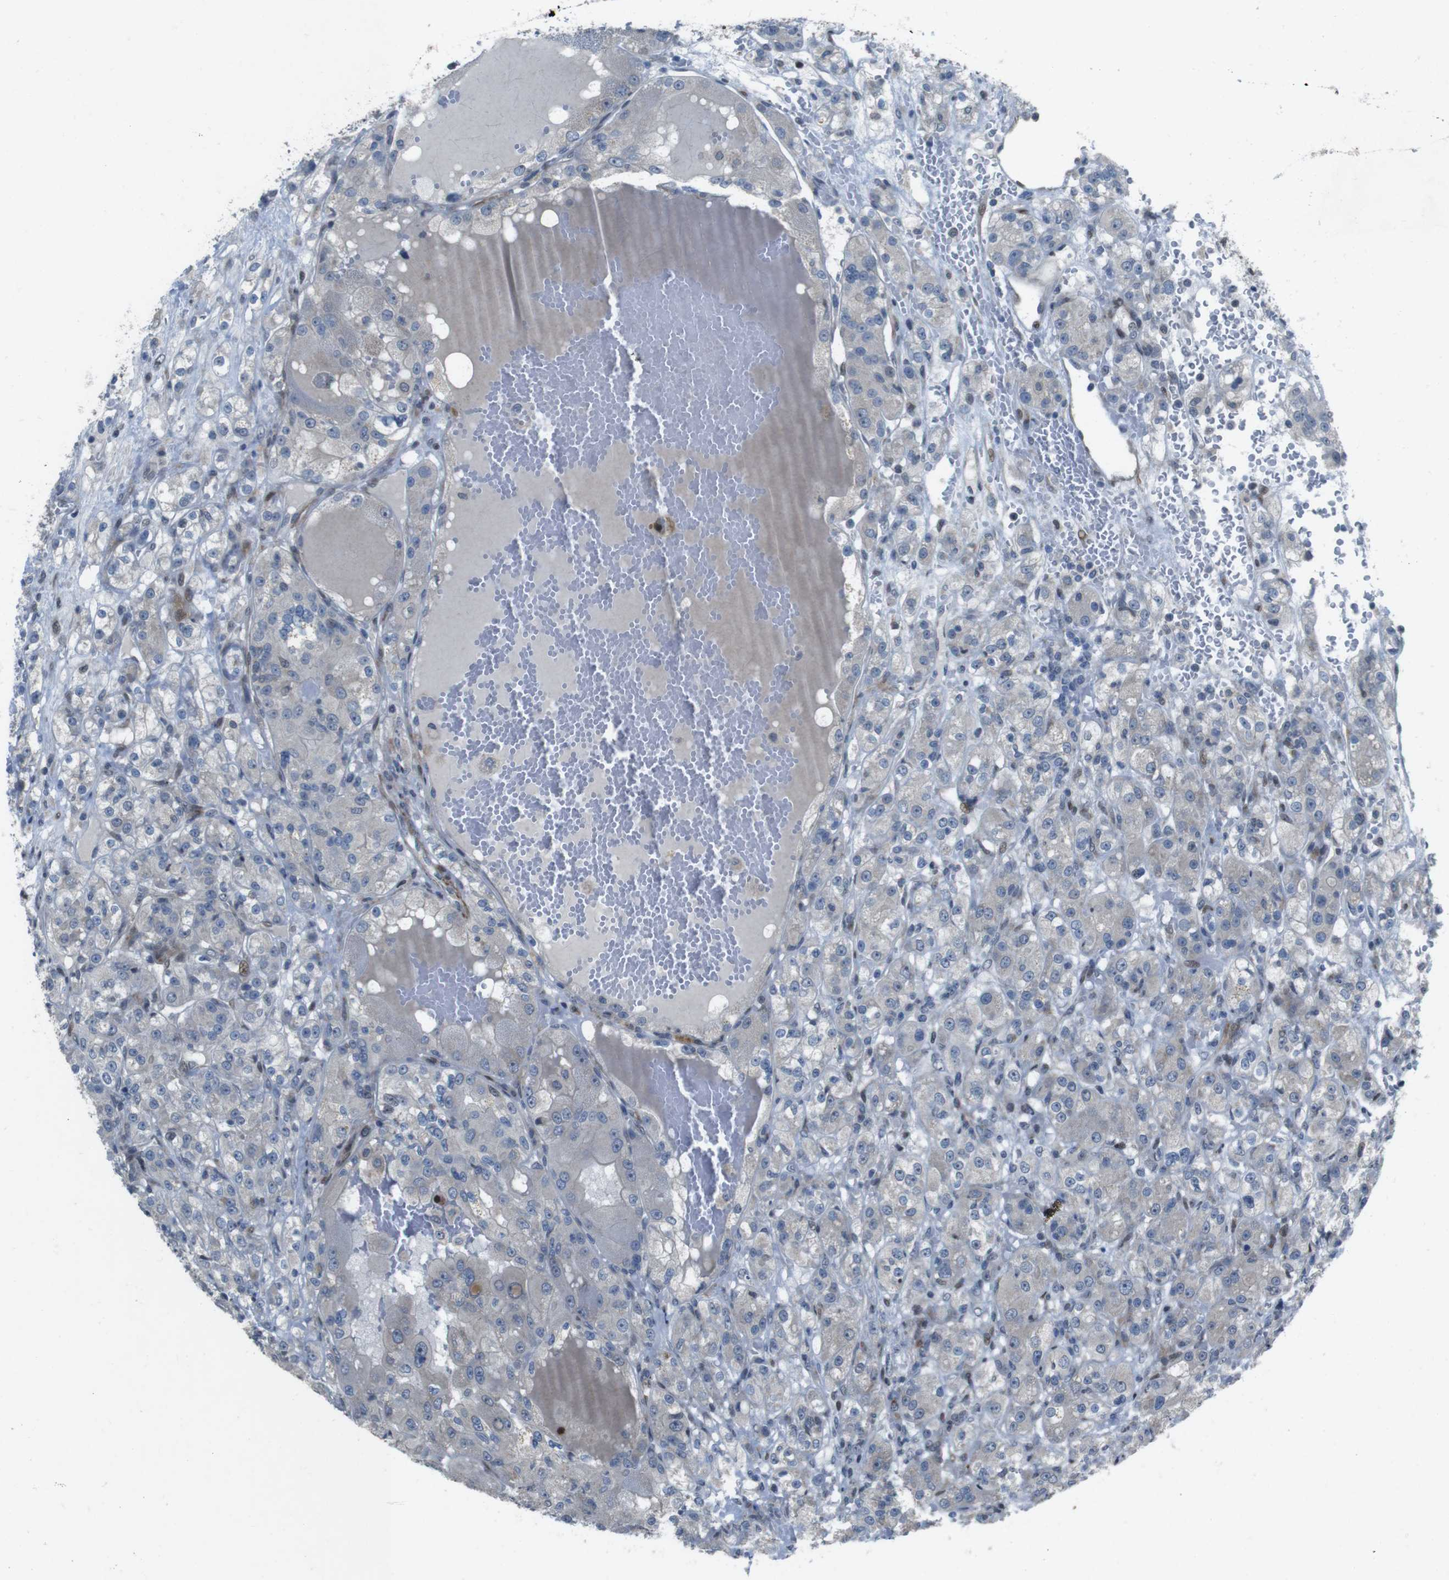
{"staining": {"intensity": "weak", "quantity": "<25%", "location": "nuclear"}, "tissue": "renal cancer", "cell_type": "Tumor cells", "image_type": "cancer", "snomed": [{"axis": "morphology", "description": "Normal tissue, NOS"}, {"axis": "morphology", "description": "Adenocarcinoma, NOS"}, {"axis": "topography", "description": "Kidney"}], "caption": "Renal adenocarcinoma stained for a protein using immunohistochemistry reveals no staining tumor cells.", "gene": "PBRM1", "patient": {"sex": "male", "age": 61}}